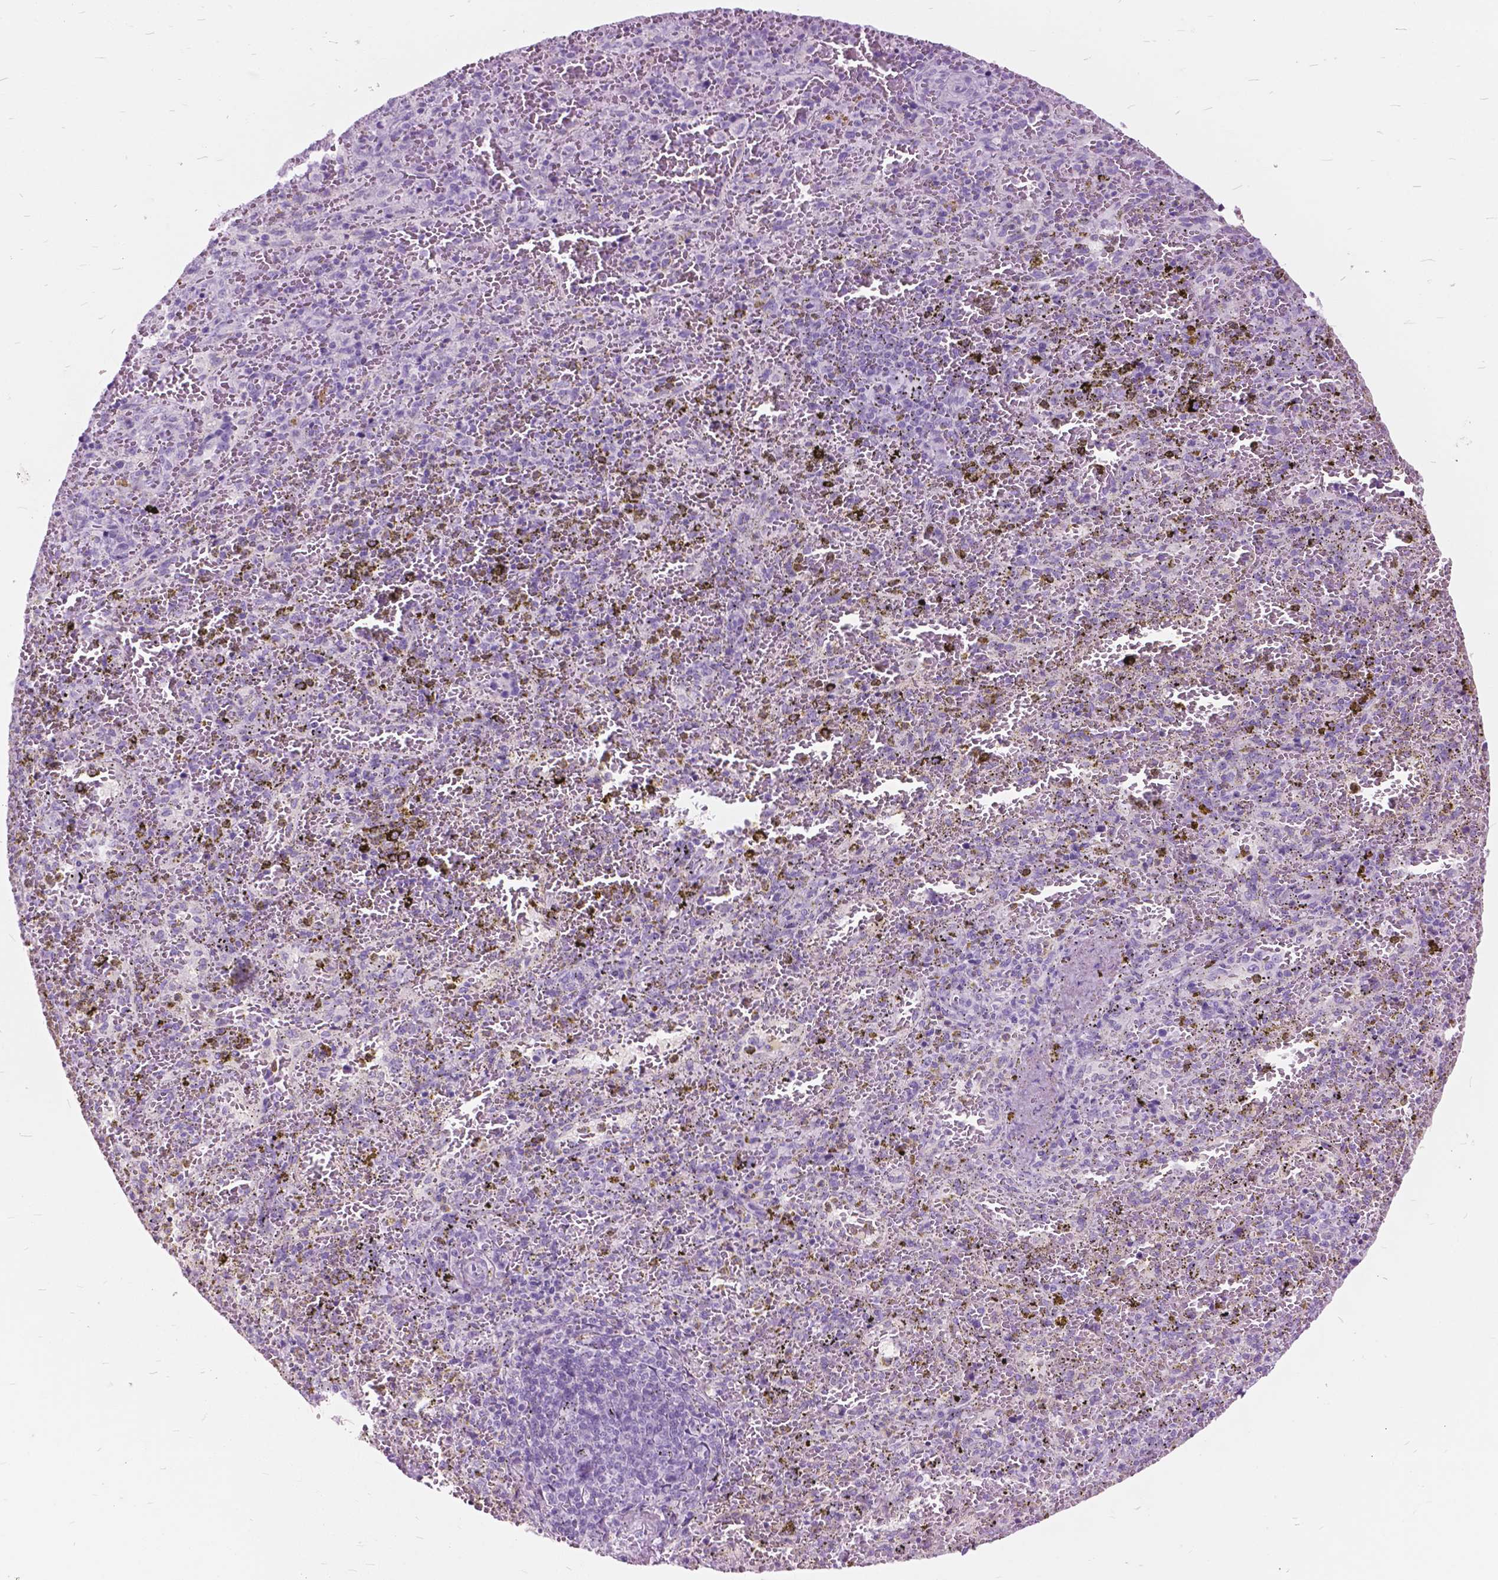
{"staining": {"intensity": "negative", "quantity": "none", "location": "none"}, "tissue": "spleen", "cell_type": "Cells in red pulp", "image_type": "normal", "snomed": [{"axis": "morphology", "description": "Normal tissue, NOS"}, {"axis": "topography", "description": "Spleen"}], "caption": "Photomicrograph shows no protein positivity in cells in red pulp of normal spleen.", "gene": "GDF9", "patient": {"sex": "female", "age": 50}}